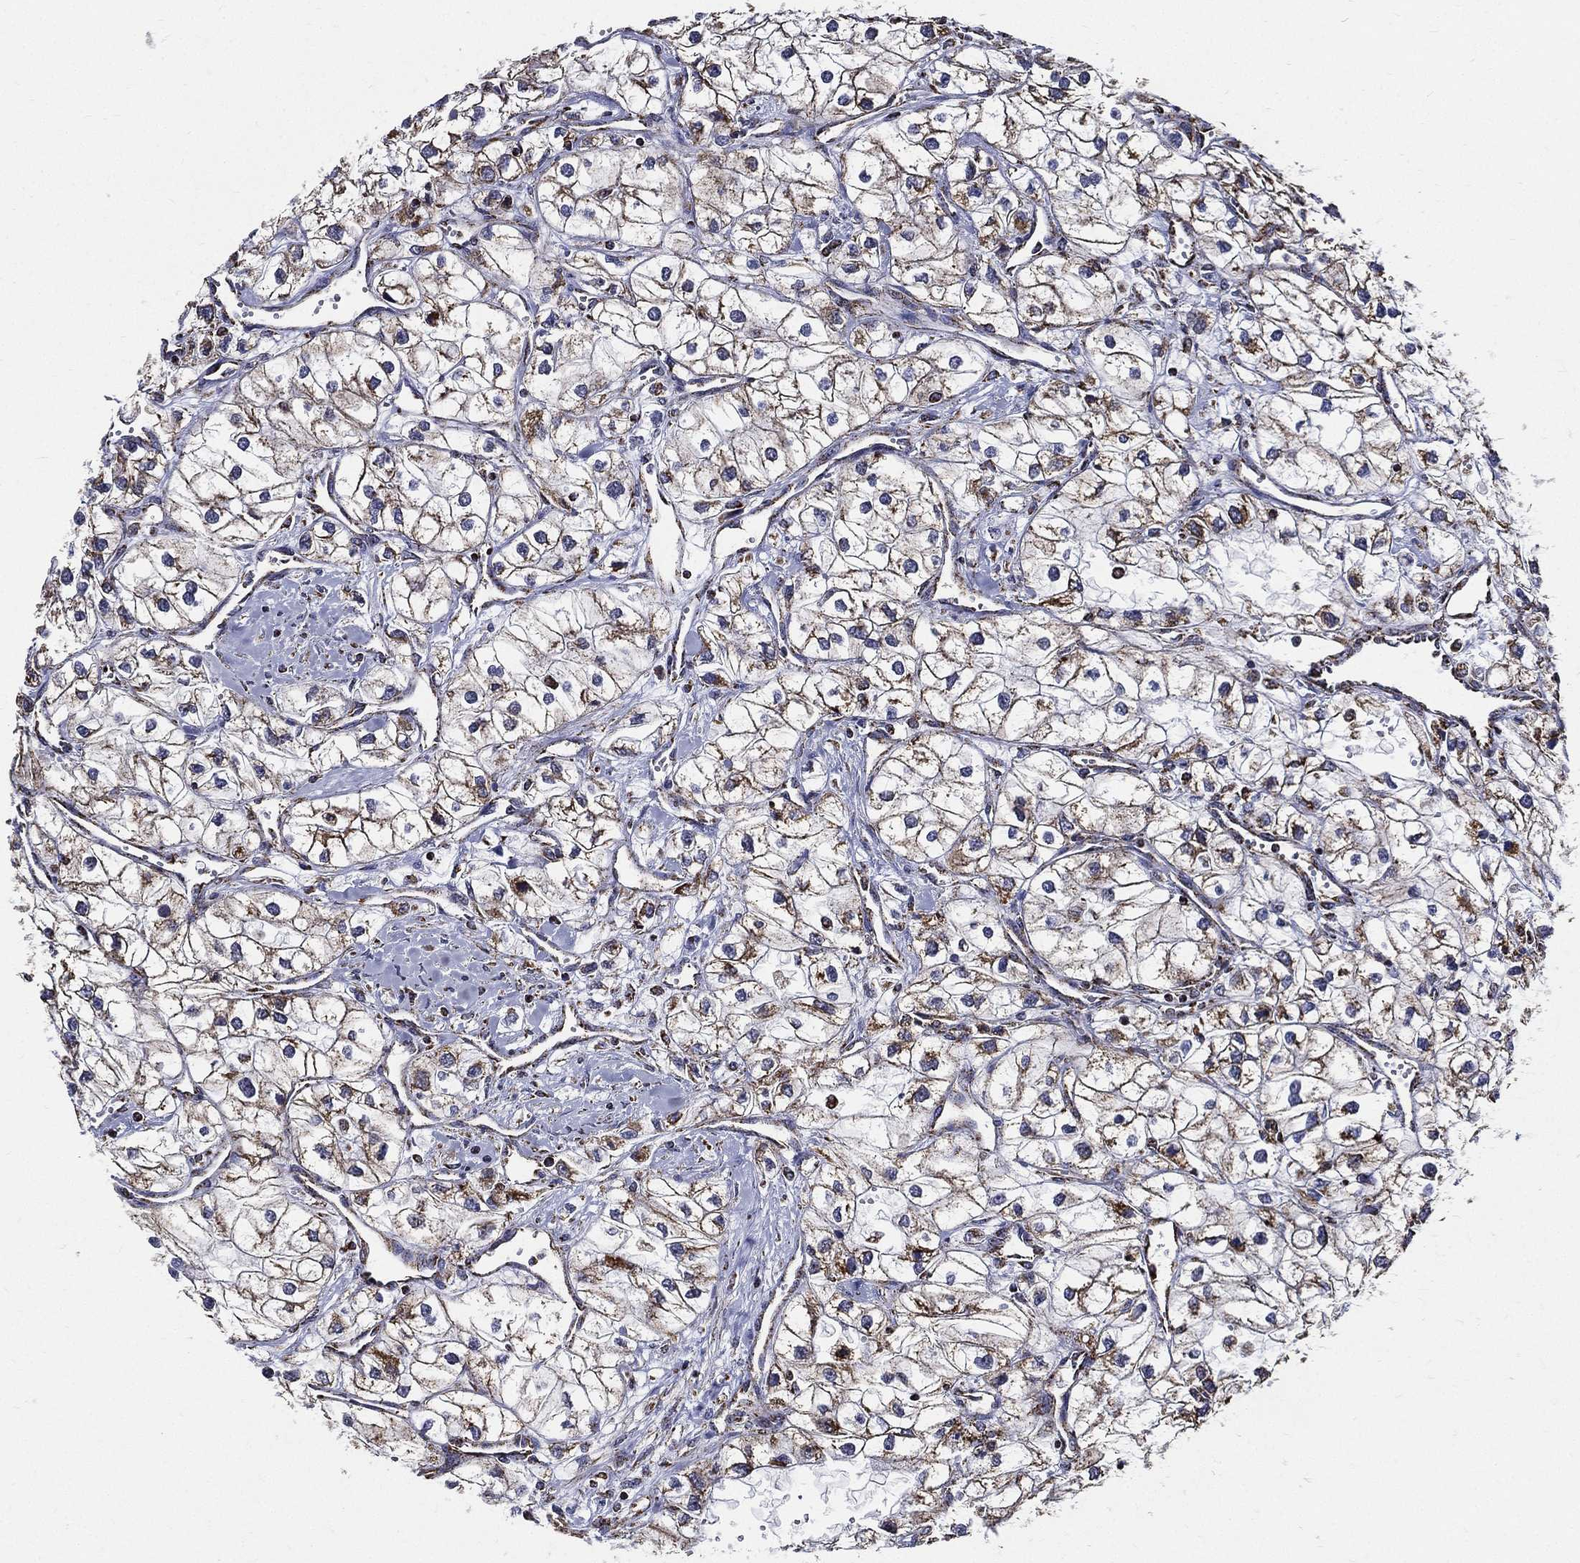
{"staining": {"intensity": "moderate", "quantity": "<25%", "location": "cytoplasmic/membranous"}, "tissue": "renal cancer", "cell_type": "Tumor cells", "image_type": "cancer", "snomed": [{"axis": "morphology", "description": "Adenocarcinoma, NOS"}, {"axis": "topography", "description": "Kidney"}], "caption": "A low amount of moderate cytoplasmic/membranous staining is seen in approximately <25% of tumor cells in renal adenocarcinoma tissue.", "gene": "NDUFAB1", "patient": {"sex": "male", "age": 59}}